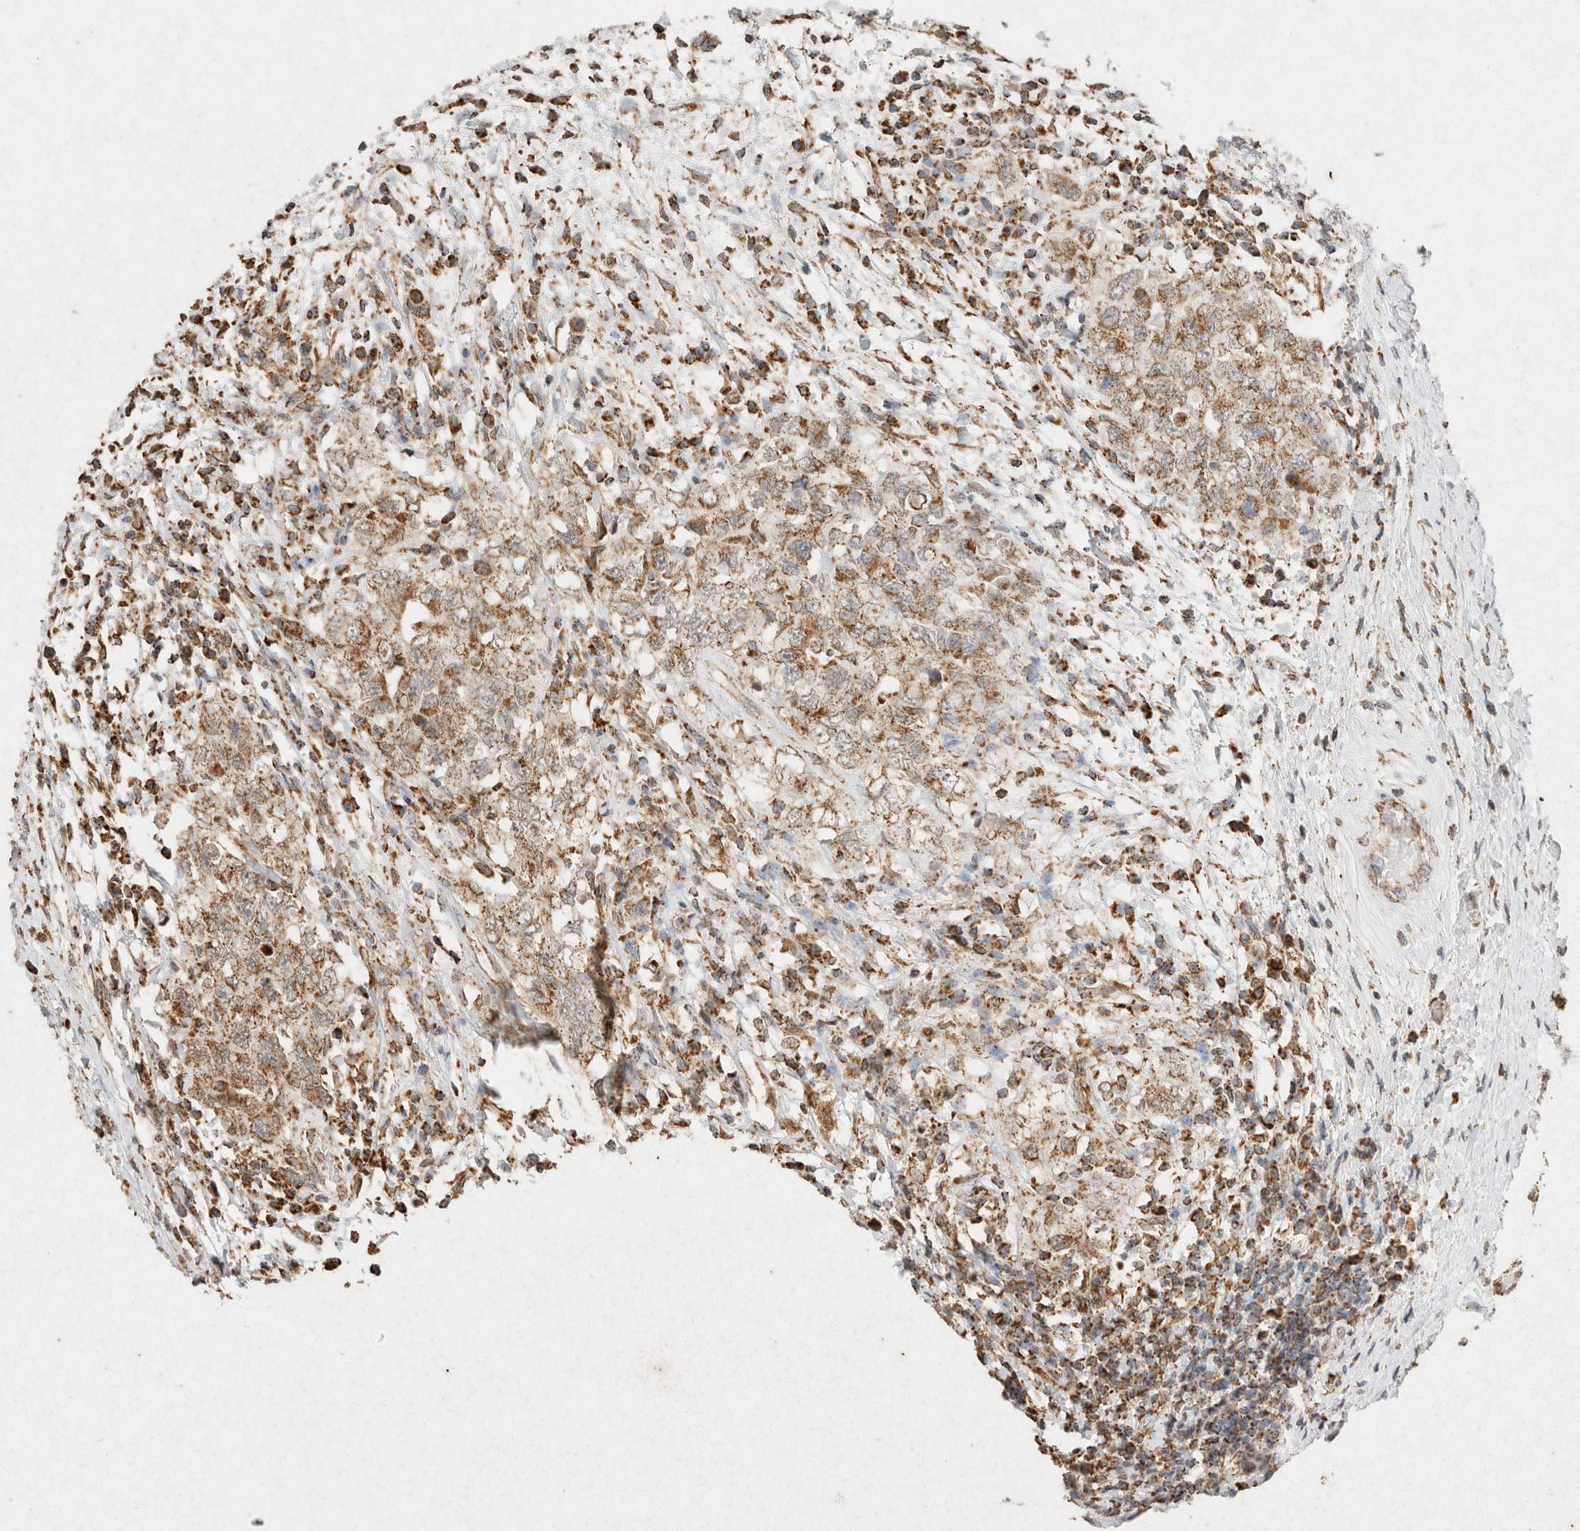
{"staining": {"intensity": "moderate", "quantity": ">75%", "location": "cytoplasmic/membranous"}, "tissue": "testis cancer", "cell_type": "Tumor cells", "image_type": "cancer", "snomed": [{"axis": "morphology", "description": "Carcinoma, Embryonal, NOS"}, {"axis": "topography", "description": "Testis"}], "caption": "Immunohistochemical staining of human testis cancer shows medium levels of moderate cytoplasmic/membranous protein expression in about >75% of tumor cells. The protein of interest is stained brown, and the nuclei are stained in blue (DAB (3,3'-diaminobenzidine) IHC with brightfield microscopy, high magnification).", "gene": "SDC2", "patient": {"sex": "male", "age": 26}}